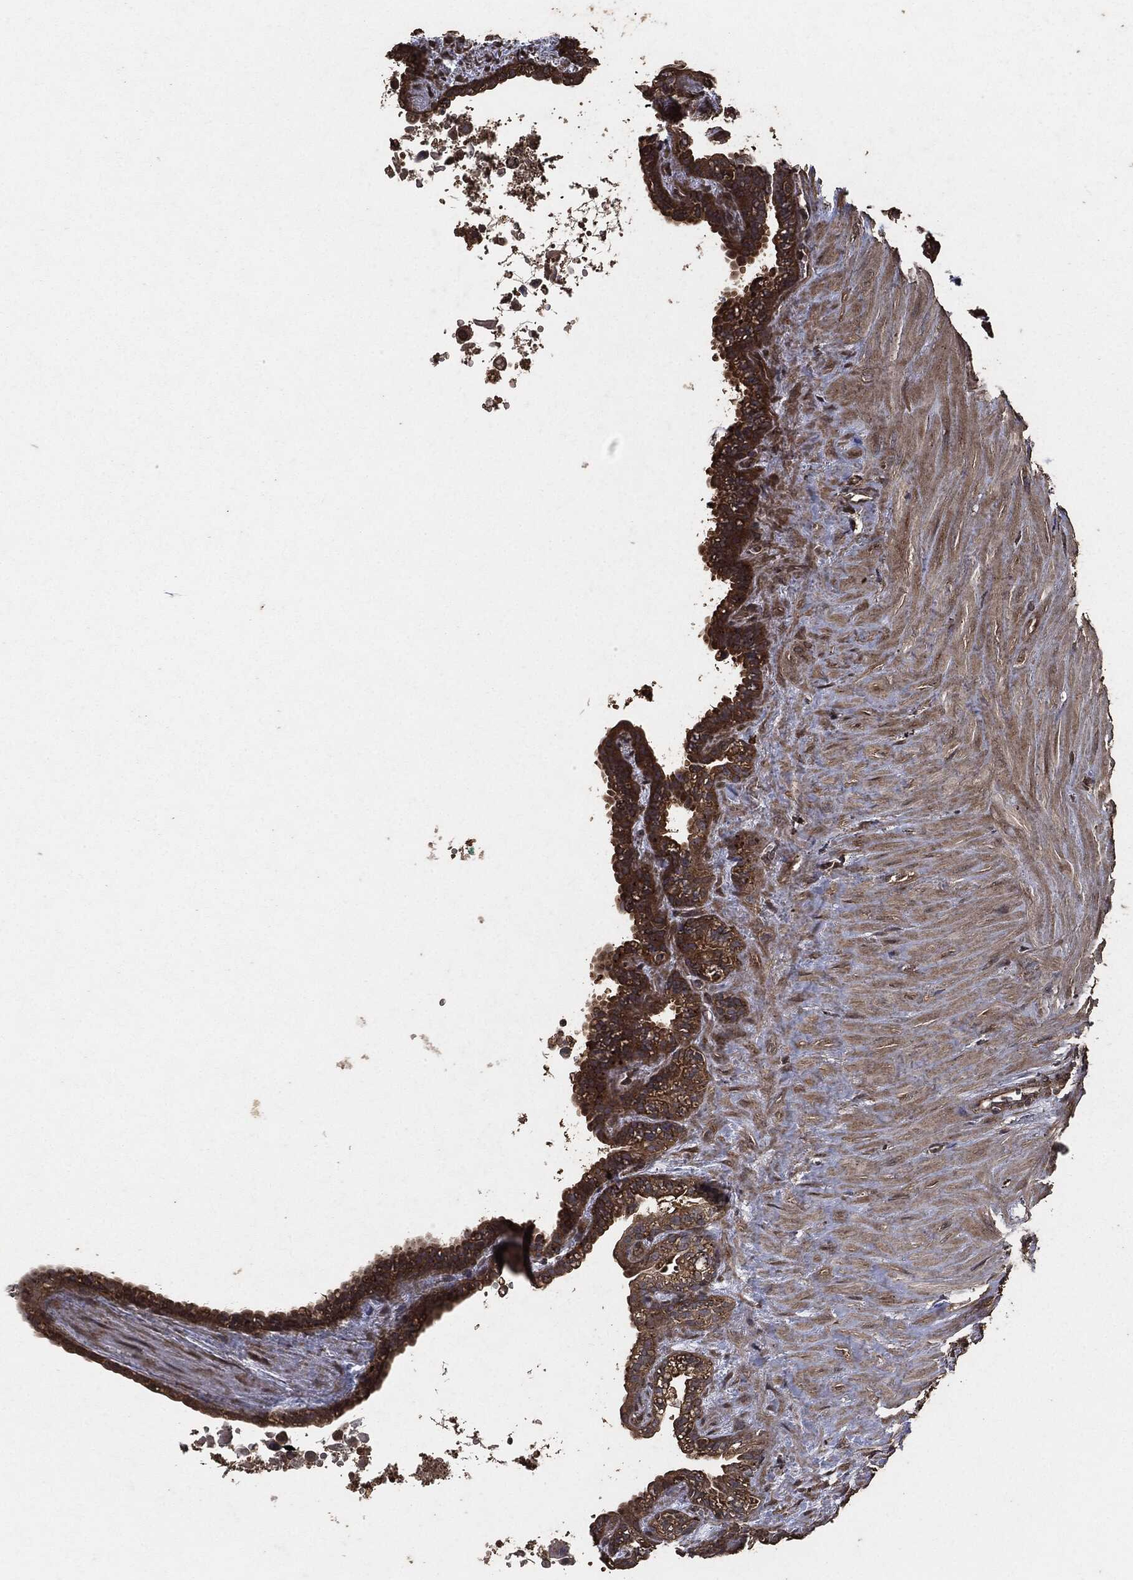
{"staining": {"intensity": "moderate", "quantity": ">75%", "location": "cytoplasmic/membranous"}, "tissue": "seminal vesicle", "cell_type": "Glandular cells", "image_type": "normal", "snomed": [{"axis": "morphology", "description": "Normal tissue, NOS"}, {"axis": "morphology", "description": "Urothelial carcinoma, NOS"}, {"axis": "topography", "description": "Urinary bladder"}, {"axis": "topography", "description": "Seminal veicle"}], "caption": "Brown immunohistochemical staining in unremarkable seminal vesicle exhibits moderate cytoplasmic/membranous staining in about >75% of glandular cells.", "gene": "AKT1S1", "patient": {"sex": "male", "age": 76}}